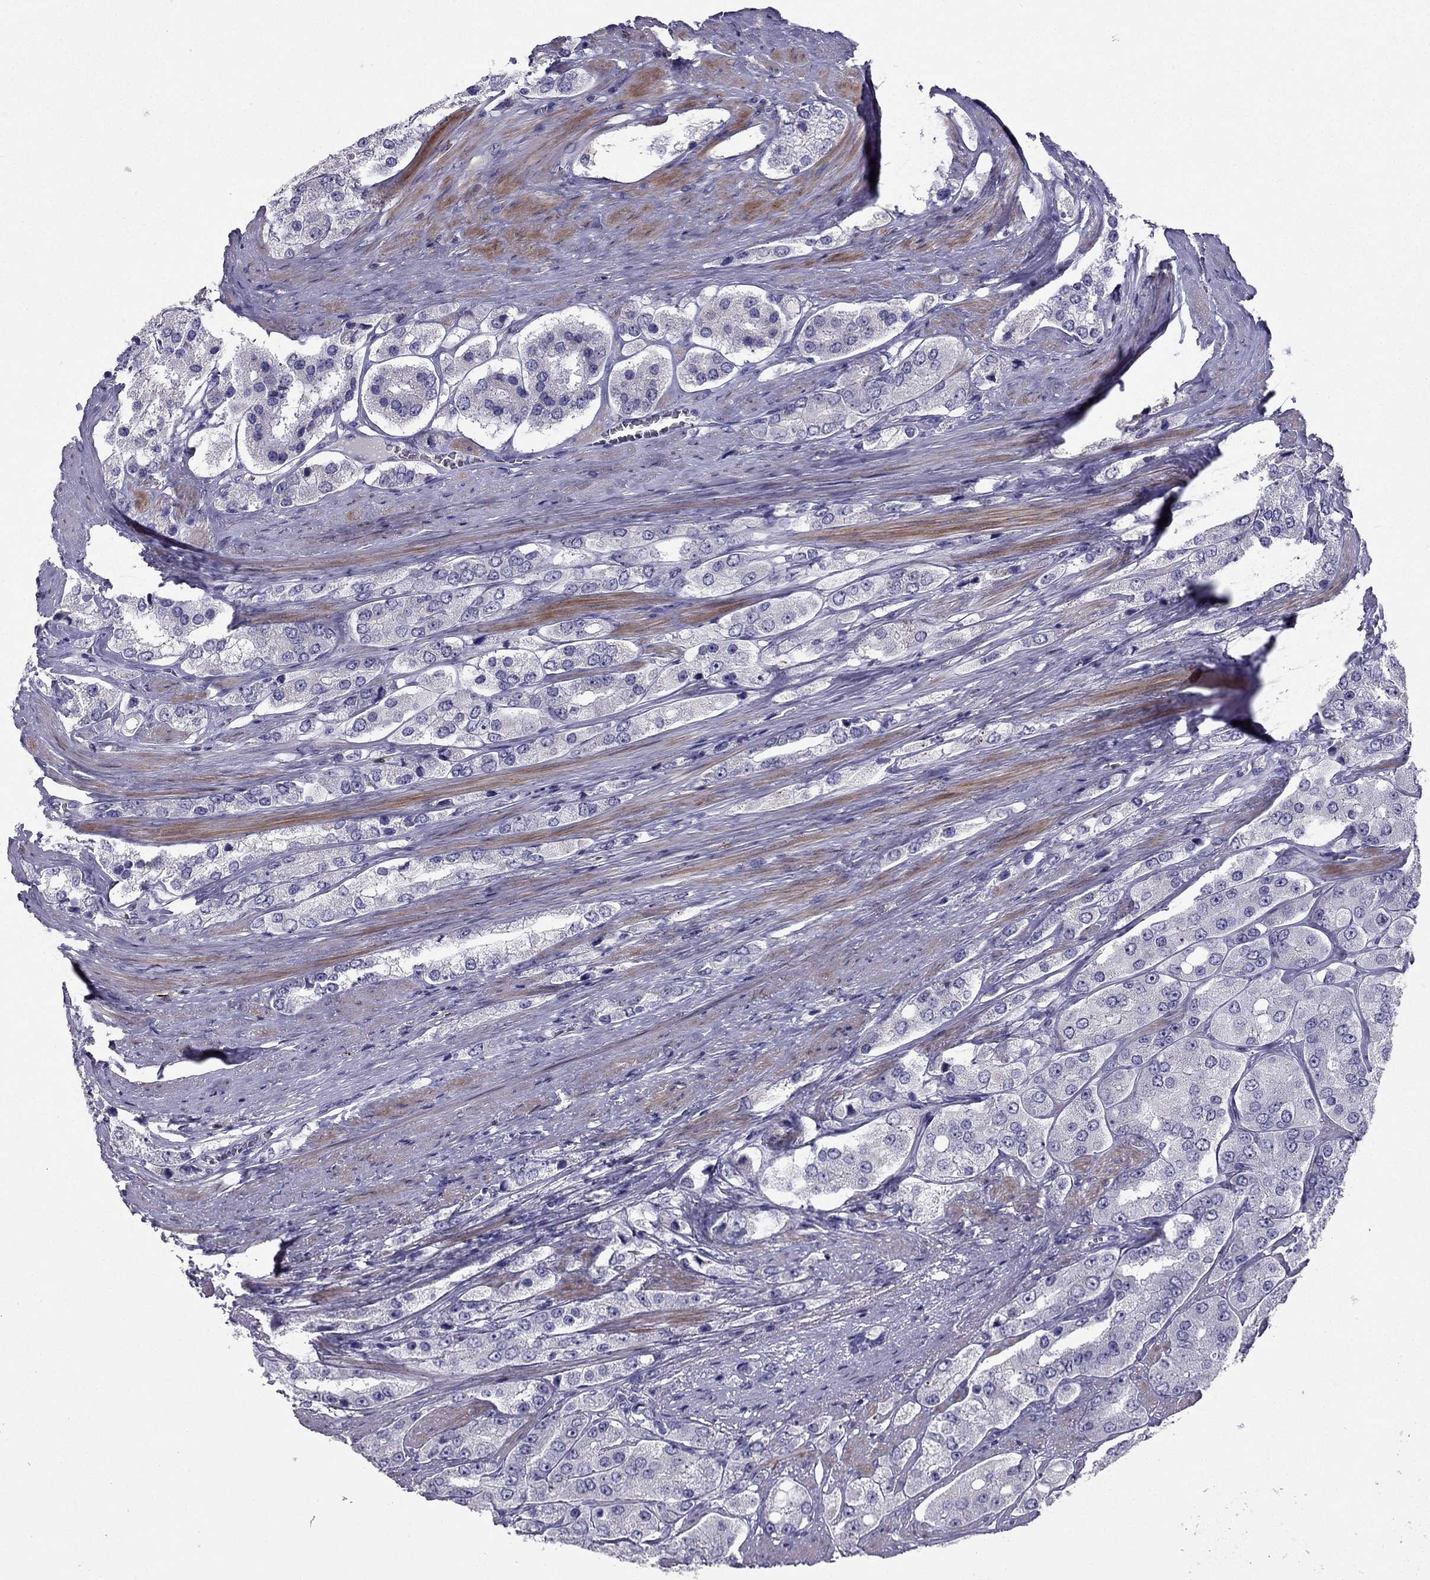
{"staining": {"intensity": "negative", "quantity": "none", "location": "none"}, "tissue": "prostate cancer", "cell_type": "Tumor cells", "image_type": "cancer", "snomed": [{"axis": "morphology", "description": "Adenocarcinoma, Low grade"}, {"axis": "topography", "description": "Prostate"}], "caption": "This is an IHC histopathology image of prostate cancer. There is no positivity in tumor cells.", "gene": "LMTK3", "patient": {"sex": "male", "age": 69}}